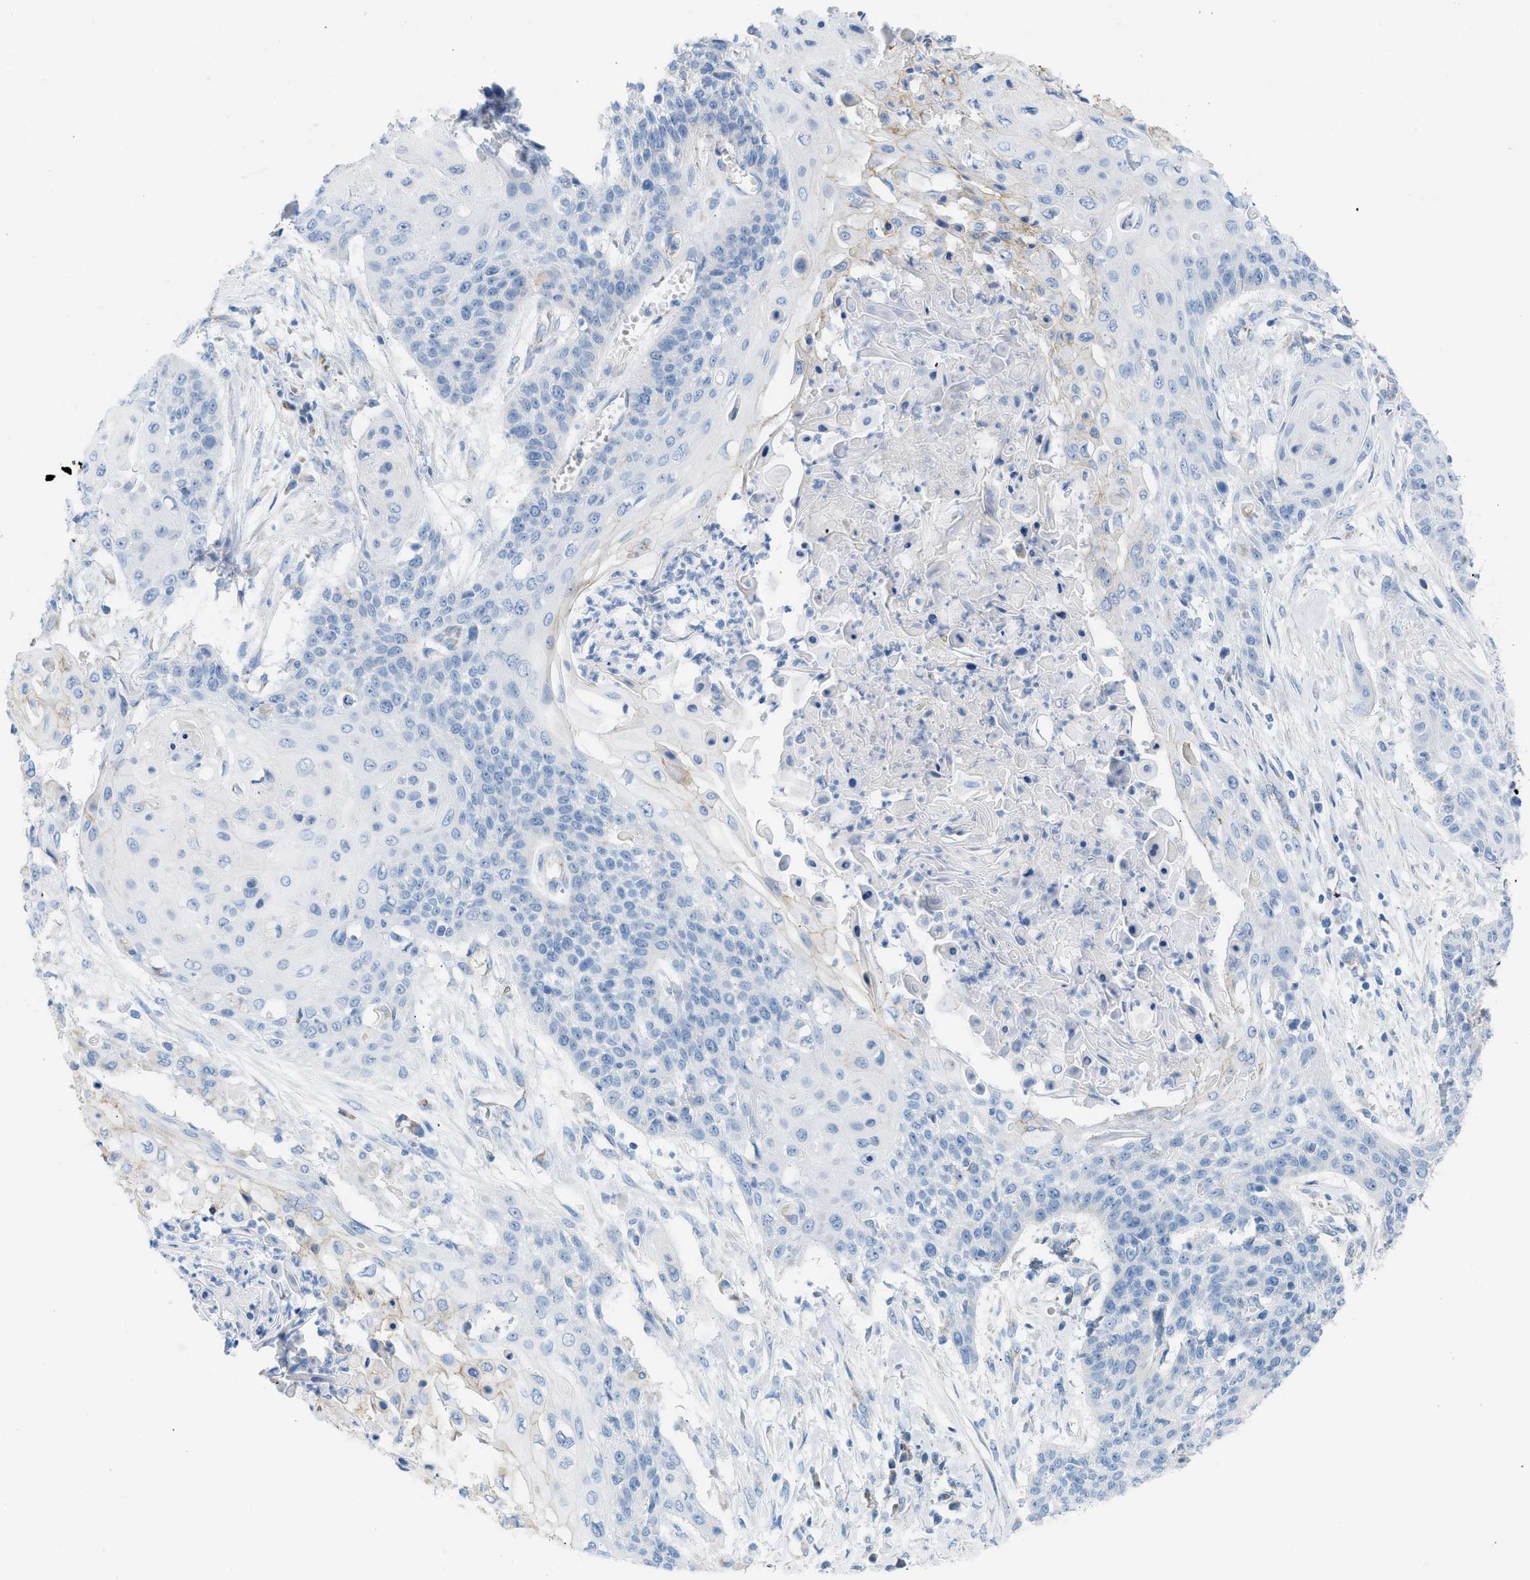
{"staining": {"intensity": "weak", "quantity": "<25%", "location": "cytoplasmic/membranous"}, "tissue": "cervical cancer", "cell_type": "Tumor cells", "image_type": "cancer", "snomed": [{"axis": "morphology", "description": "Squamous cell carcinoma, NOS"}, {"axis": "topography", "description": "Cervix"}], "caption": "The photomicrograph exhibits no staining of tumor cells in cervical cancer.", "gene": "NDUFS8", "patient": {"sex": "female", "age": 39}}